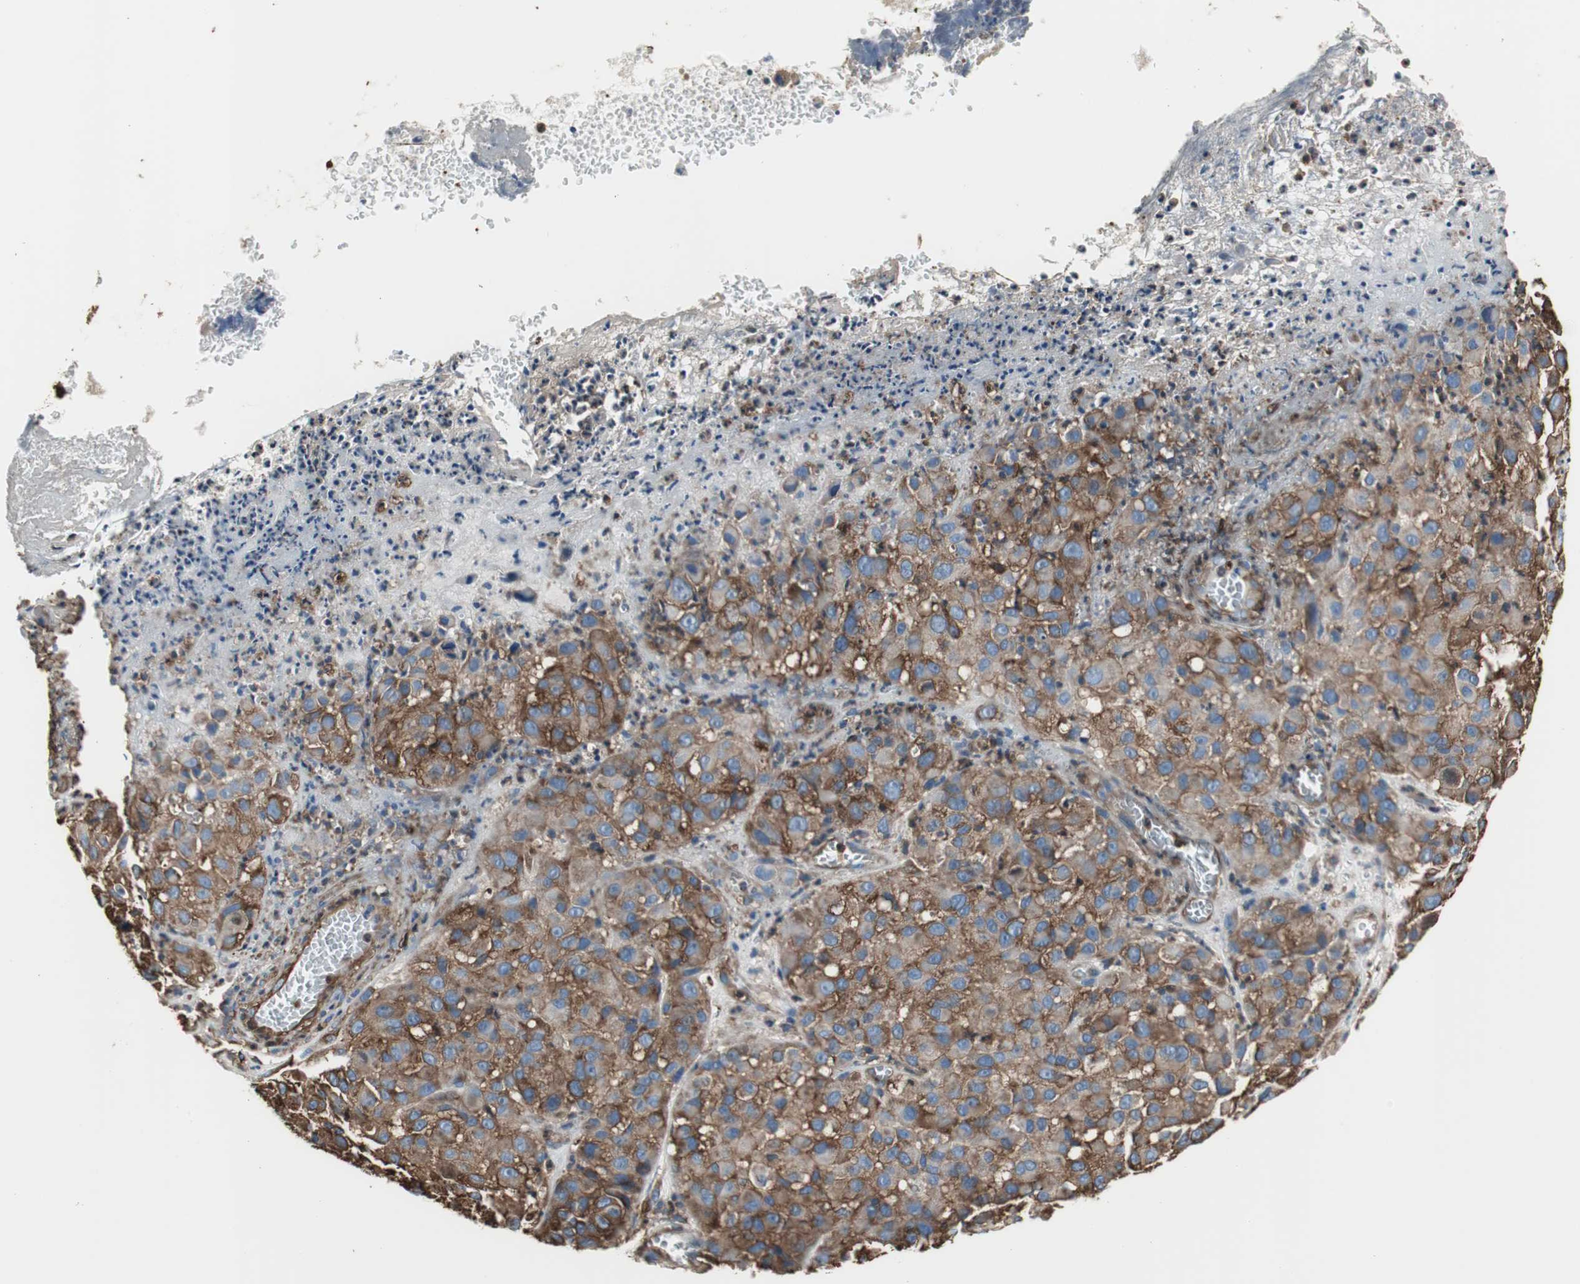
{"staining": {"intensity": "strong", "quantity": ">75%", "location": "cytoplasmic/membranous"}, "tissue": "melanoma", "cell_type": "Tumor cells", "image_type": "cancer", "snomed": [{"axis": "morphology", "description": "Malignant melanoma, NOS"}, {"axis": "topography", "description": "Skin"}], "caption": "Tumor cells reveal high levels of strong cytoplasmic/membranous positivity in approximately >75% of cells in human malignant melanoma.", "gene": "ACTN1", "patient": {"sex": "female", "age": 21}}